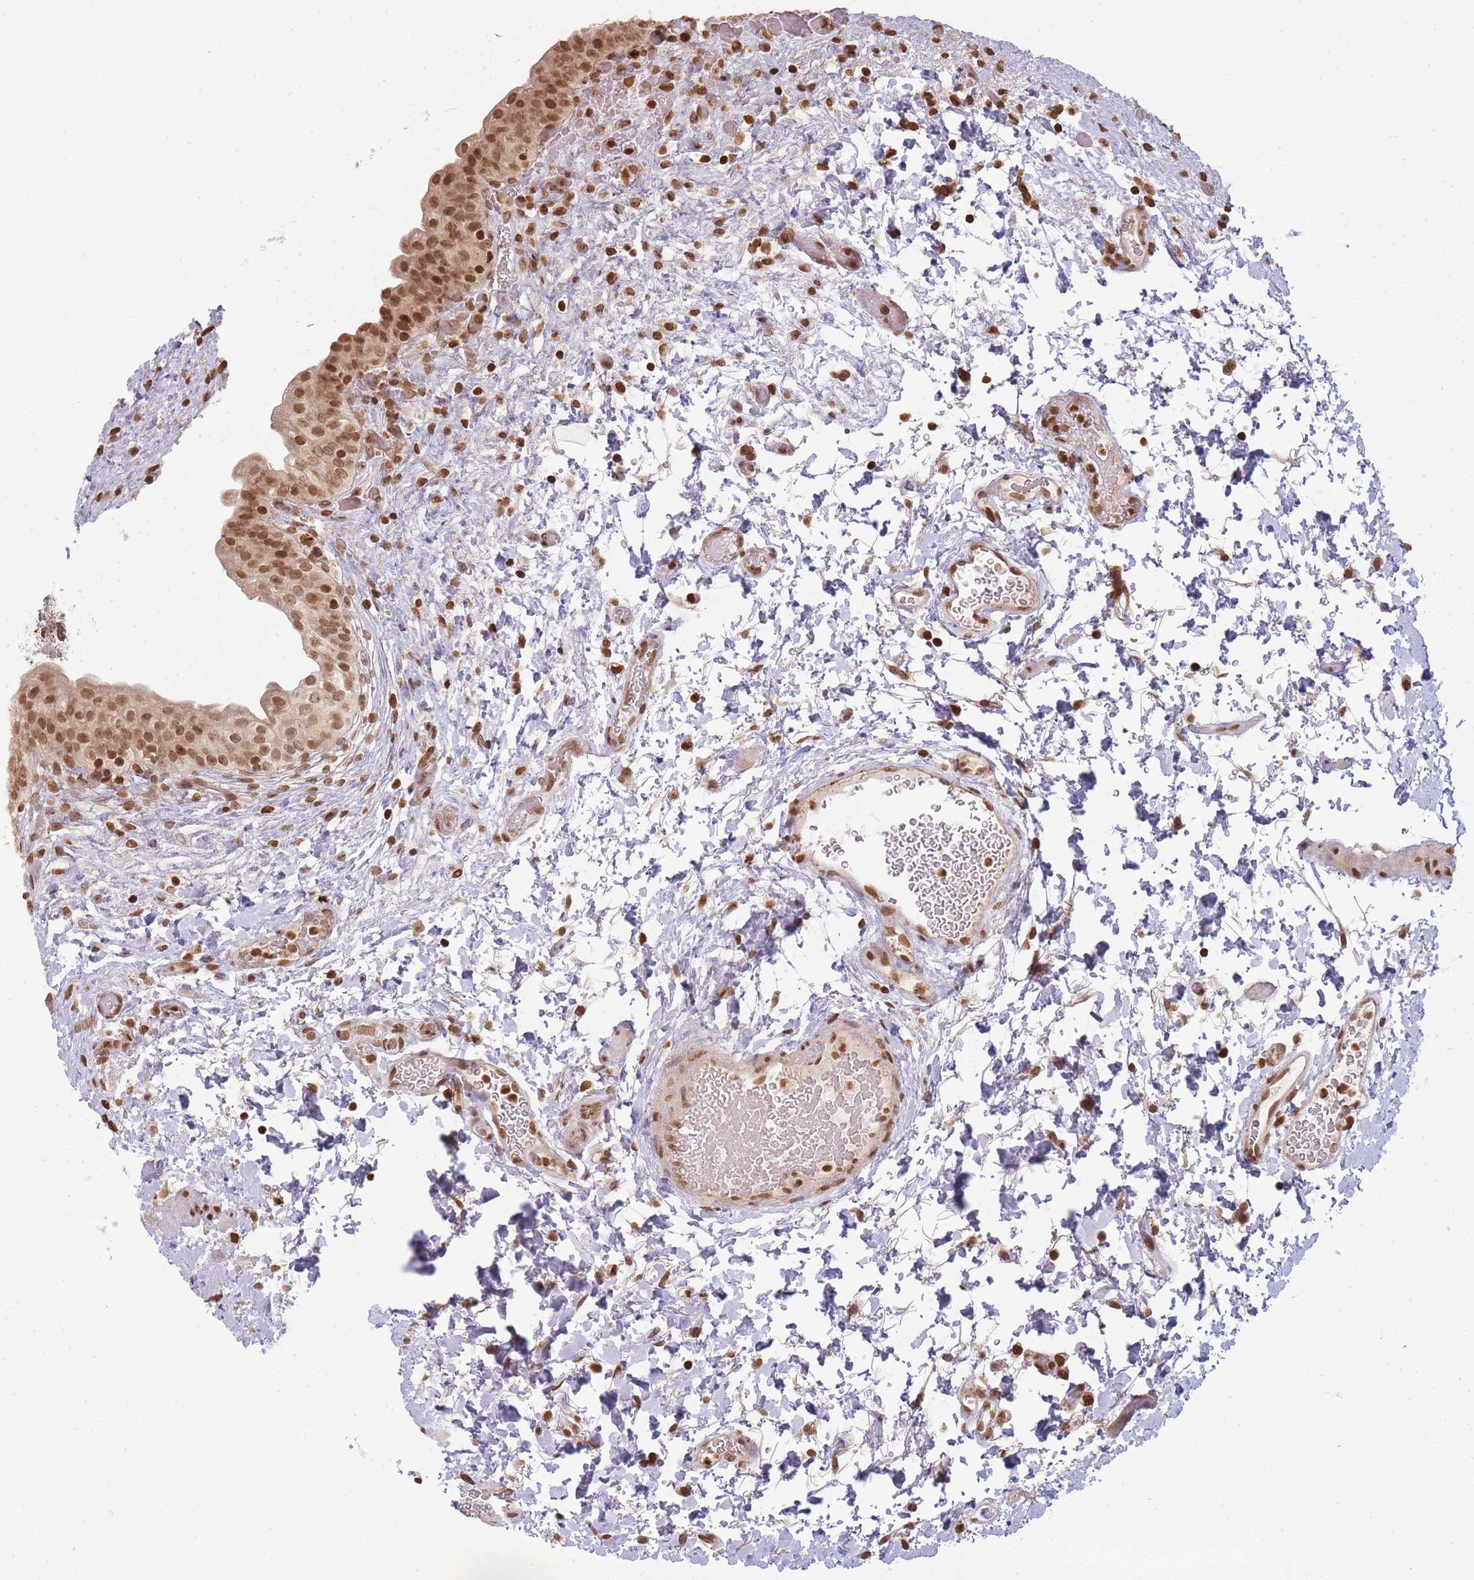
{"staining": {"intensity": "moderate", "quantity": ">75%", "location": "nuclear"}, "tissue": "urinary bladder", "cell_type": "Urothelial cells", "image_type": "normal", "snomed": [{"axis": "morphology", "description": "Normal tissue, NOS"}, {"axis": "topography", "description": "Urinary bladder"}], "caption": "Unremarkable urinary bladder exhibits moderate nuclear staining in about >75% of urothelial cells, visualized by immunohistochemistry.", "gene": "WWTR1", "patient": {"sex": "male", "age": 69}}